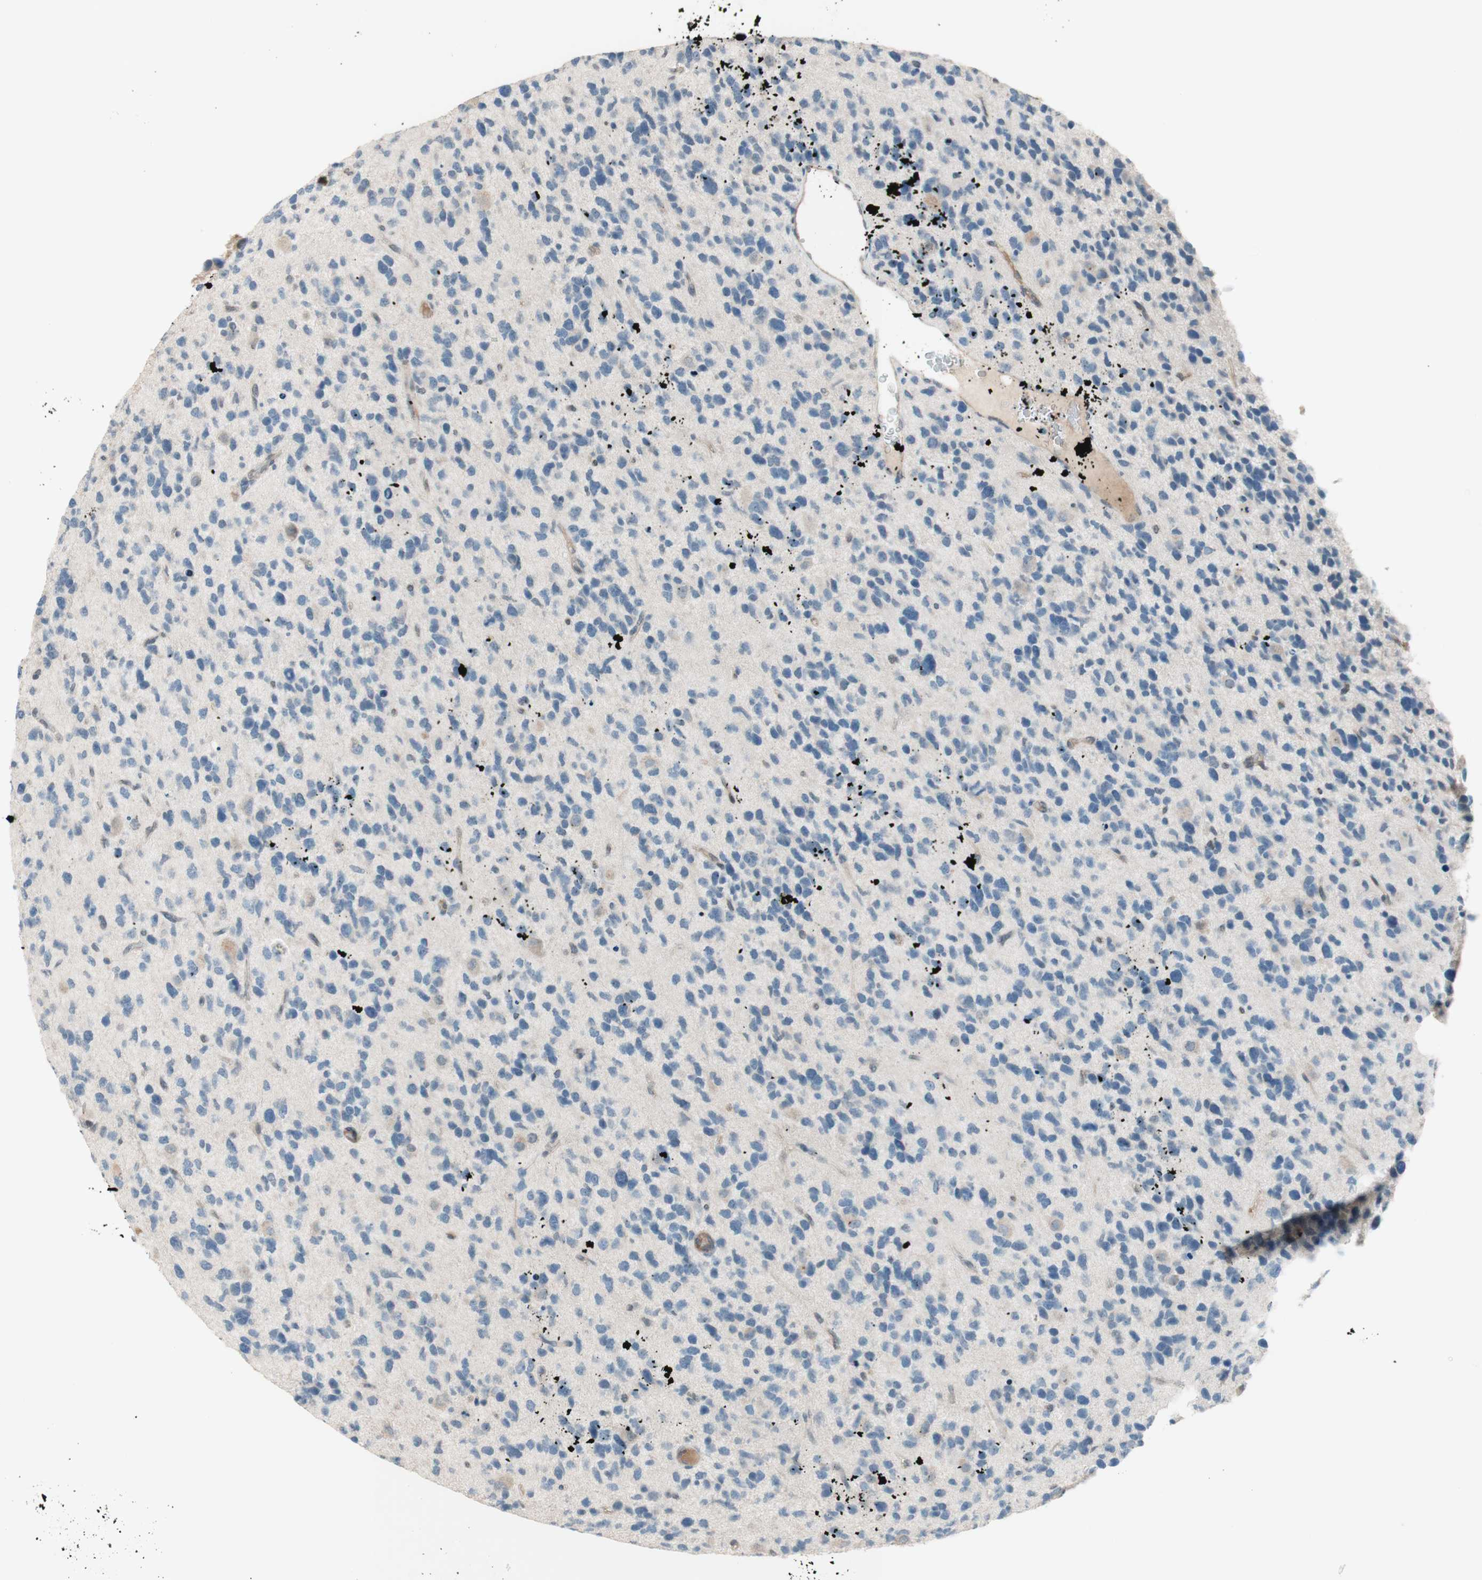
{"staining": {"intensity": "negative", "quantity": "none", "location": "none"}, "tissue": "glioma", "cell_type": "Tumor cells", "image_type": "cancer", "snomed": [{"axis": "morphology", "description": "Glioma, malignant, High grade"}, {"axis": "topography", "description": "Brain"}], "caption": "Photomicrograph shows no significant protein staining in tumor cells of malignant high-grade glioma.", "gene": "JPH1", "patient": {"sex": "female", "age": 58}}